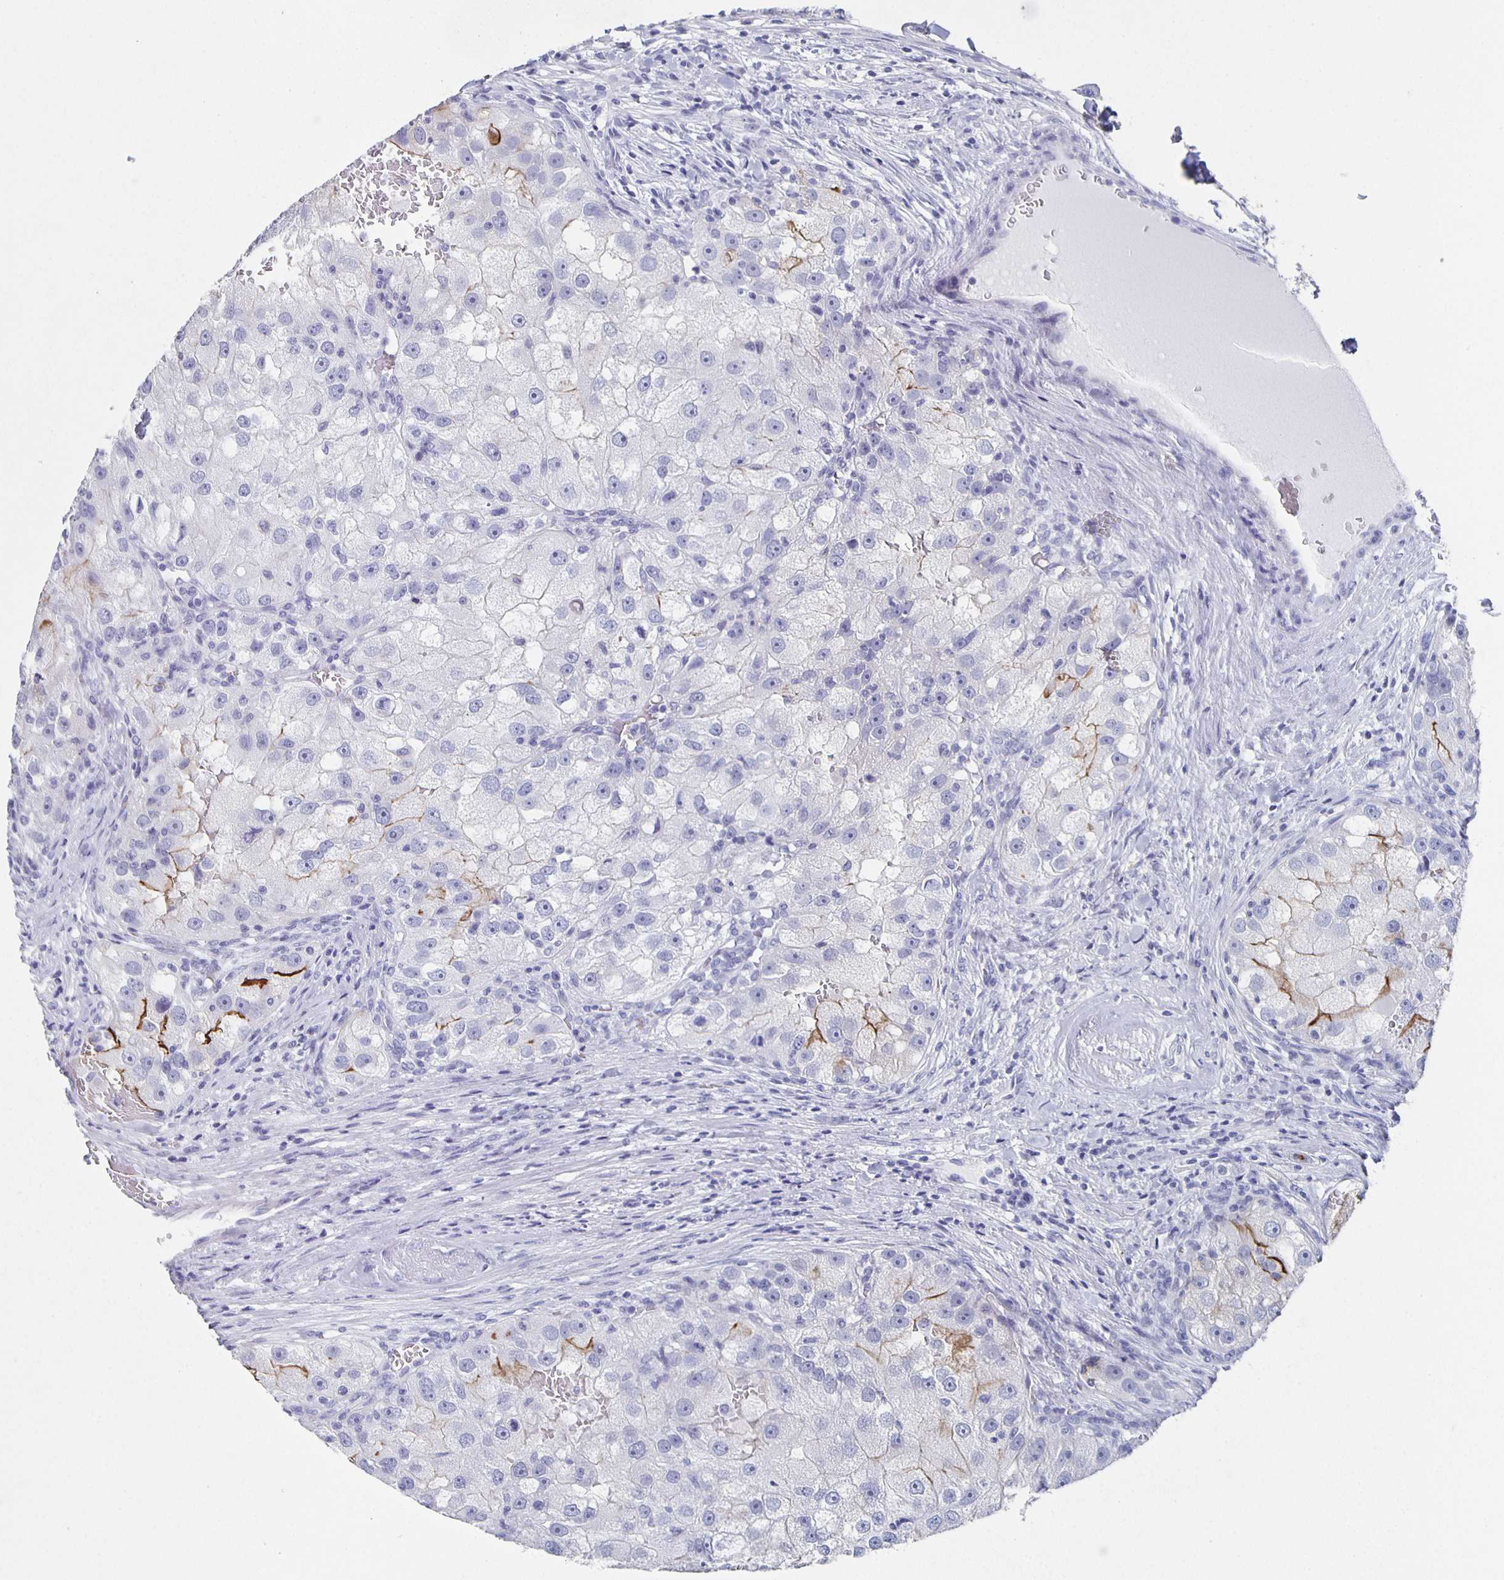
{"staining": {"intensity": "moderate", "quantity": "<25%", "location": "cytoplasmic/membranous"}, "tissue": "renal cancer", "cell_type": "Tumor cells", "image_type": "cancer", "snomed": [{"axis": "morphology", "description": "Adenocarcinoma, NOS"}, {"axis": "topography", "description": "Kidney"}], "caption": "An immunohistochemistry micrograph of neoplastic tissue is shown. Protein staining in brown labels moderate cytoplasmic/membranous positivity in adenocarcinoma (renal) within tumor cells. (IHC, brightfield microscopy, high magnification).", "gene": "SLC34A2", "patient": {"sex": "male", "age": 63}}